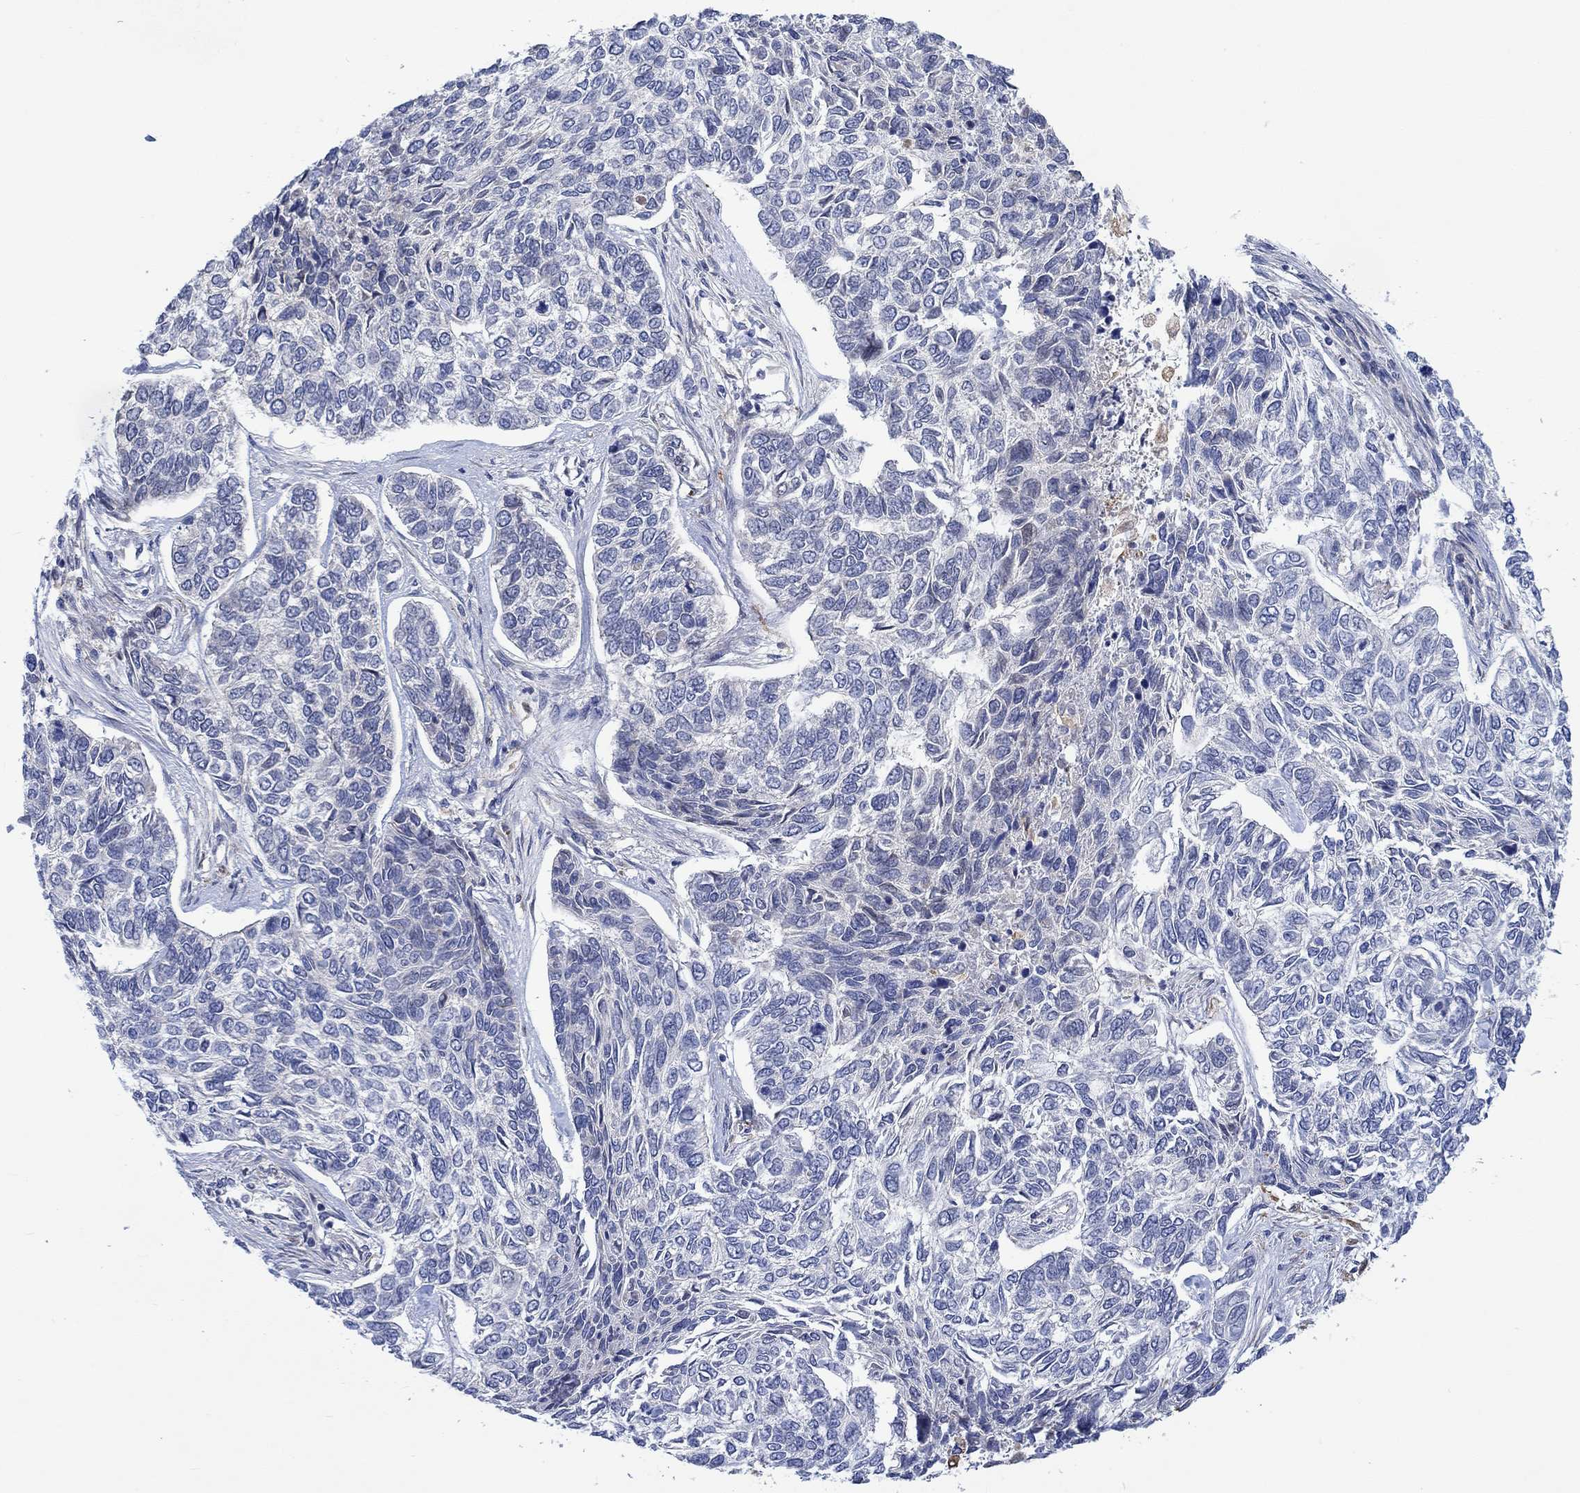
{"staining": {"intensity": "negative", "quantity": "none", "location": "none"}, "tissue": "skin cancer", "cell_type": "Tumor cells", "image_type": "cancer", "snomed": [{"axis": "morphology", "description": "Basal cell carcinoma"}, {"axis": "topography", "description": "Skin"}], "caption": "There is no significant expression in tumor cells of skin cancer.", "gene": "CAMK1D", "patient": {"sex": "female", "age": 65}}